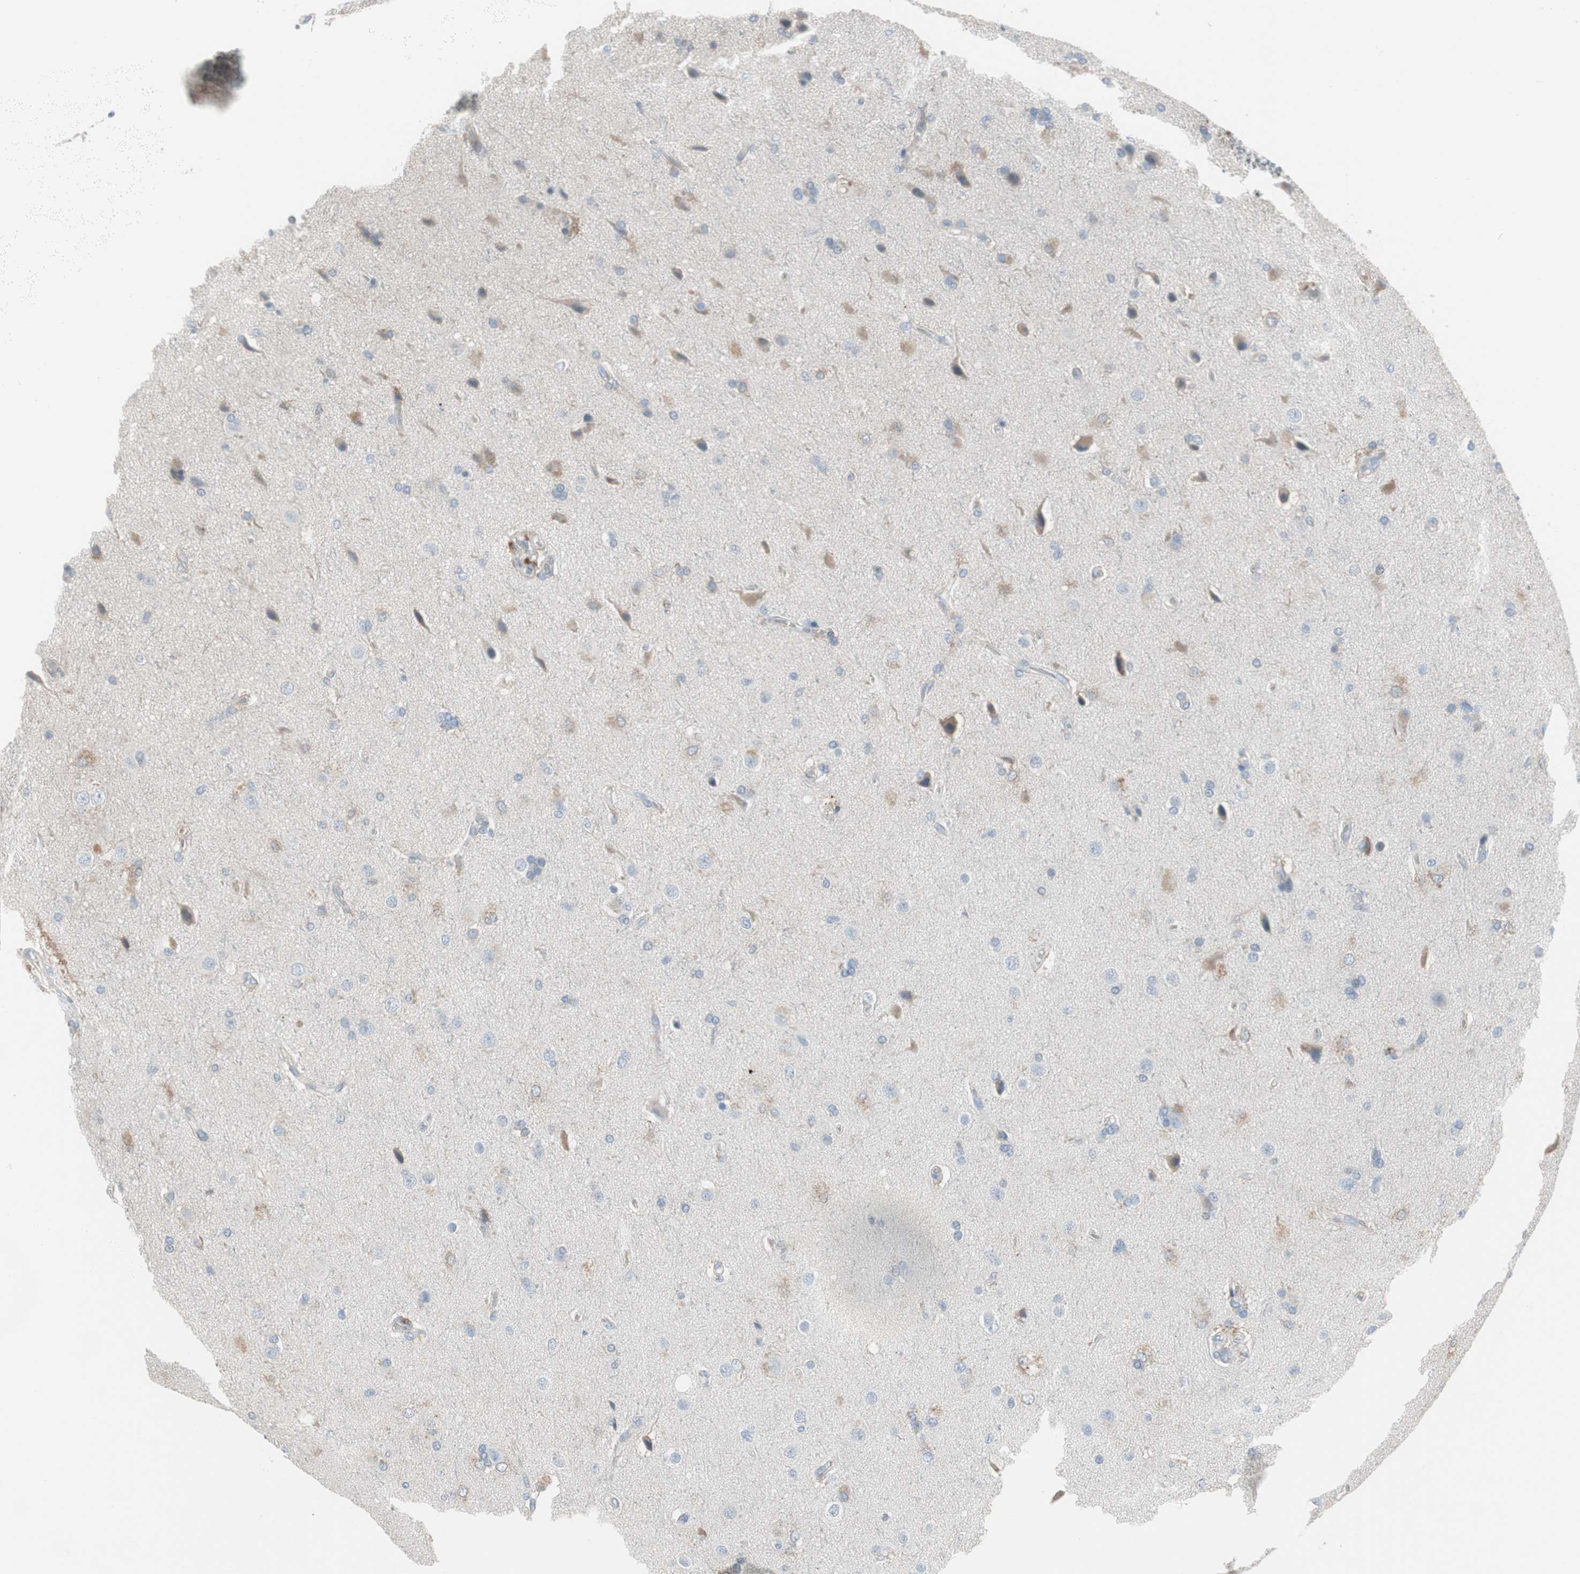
{"staining": {"intensity": "weak", "quantity": "<25%", "location": "cytoplasmic/membranous"}, "tissue": "glioma", "cell_type": "Tumor cells", "image_type": "cancer", "snomed": [{"axis": "morphology", "description": "Glioma, malignant, High grade"}, {"axis": "topography", "description": "Brain"}], "caption": "An immunohistochemistry photomicrograph of malignant glioma (high-grade) is shown. There is no staining in tumor cells of malignant glioma (high-grade).", "gene": "PIGR", "patient": {"sex": "male", "age": 71}}